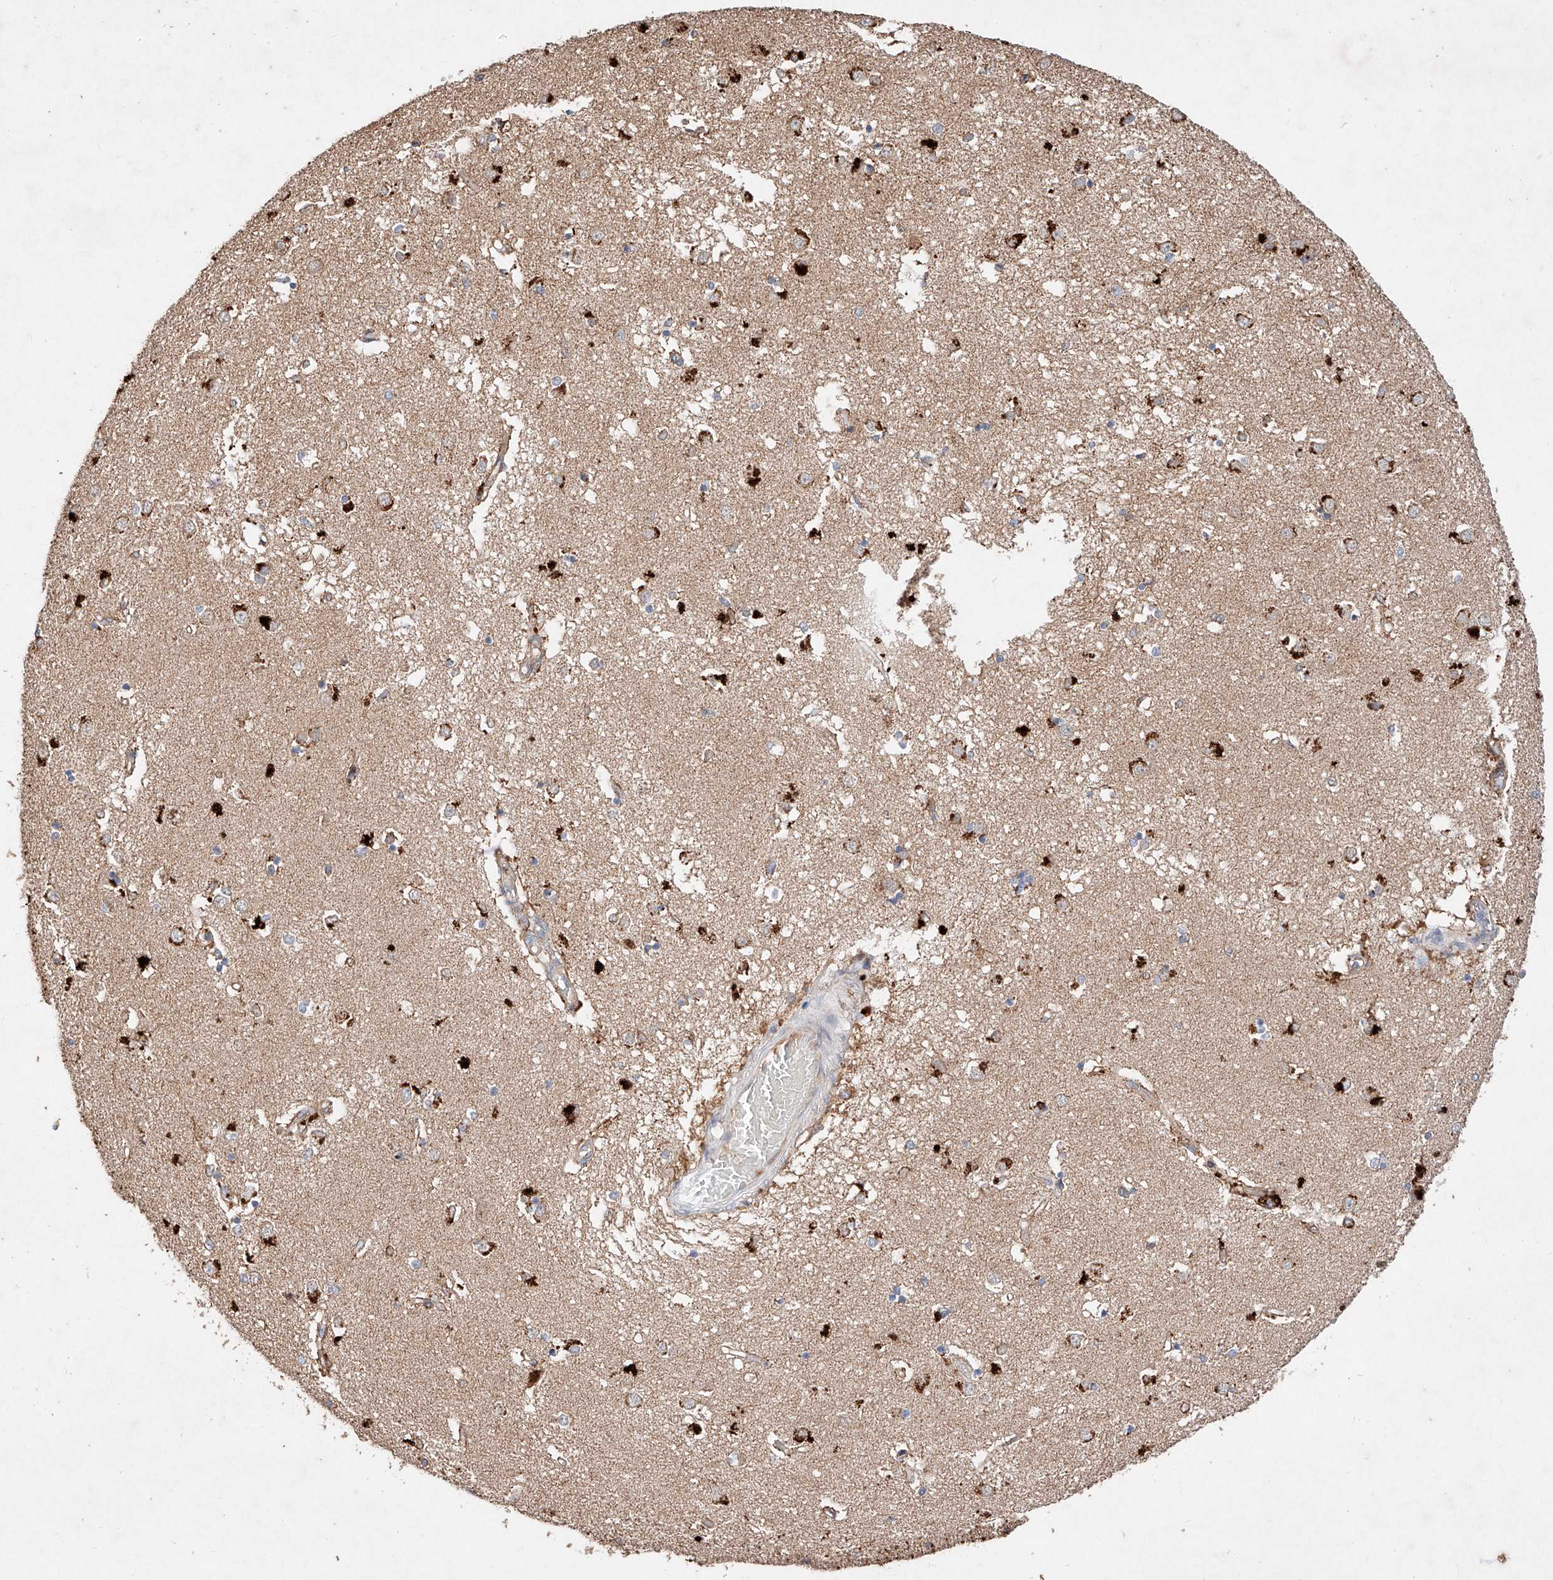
{"staining": {"intensity": "moderate", "quantity": "<25%", "location": "cytoplasmic/membranous"}, "tissue": "caudate", "cell_type": "Glial cells", "image_type": "normal", "snomed": [{"axis": "morphology", "description": "Normal tissue, NOS"}, {"axis": "topography", "description": "Lateral ventricle wall"}], "caption": "Caudate was stained to show a protein in brown. There is low levels of moderate cytoplasmic/membranous positivity in about <25% of glial cells. The staining was performed using DAB to visualize the protein expression in brown, while the nuclei were stained in blue with hematoxylin (Magnification: 20x).", "gene": "C6orf62", "patient": {"sex": "male", "age": 45}}